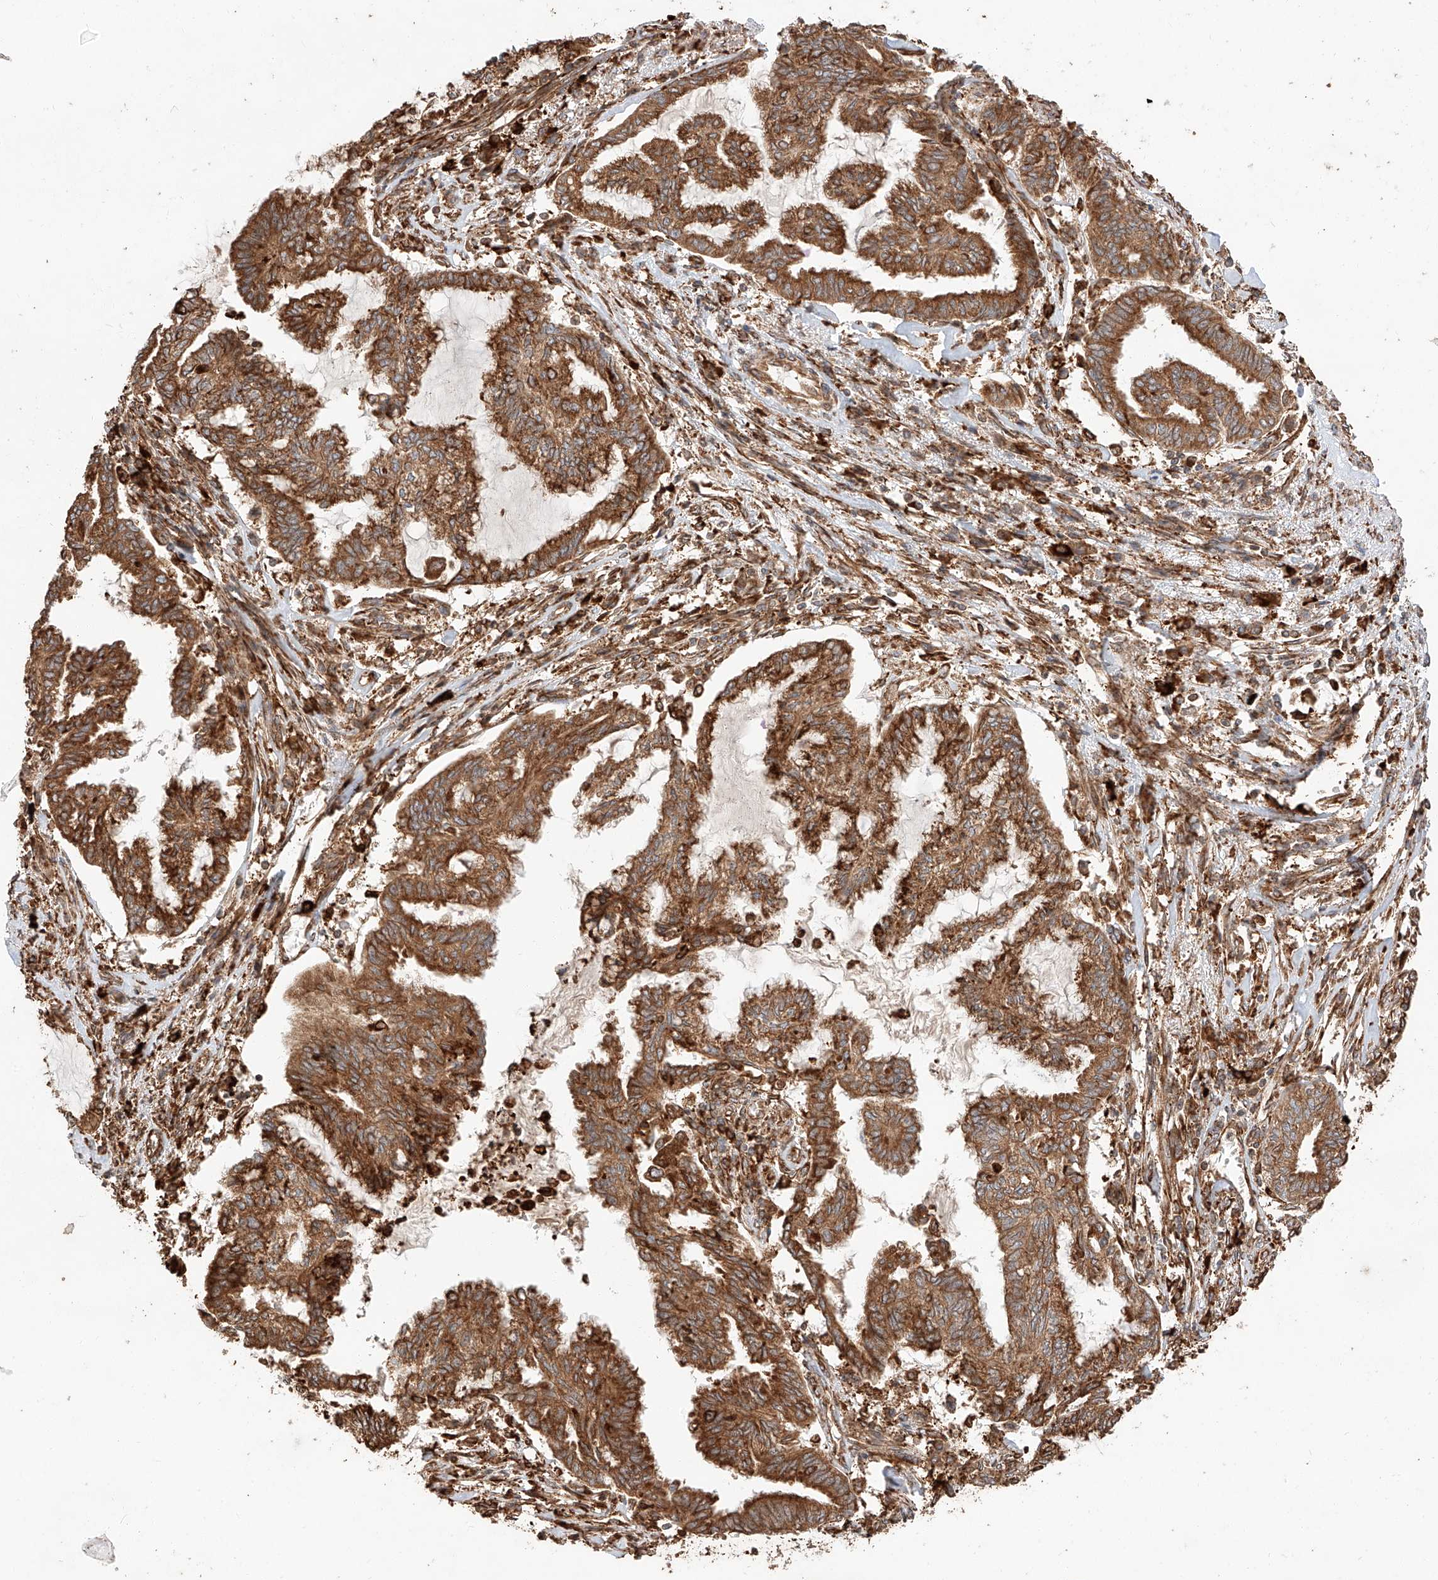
{"staining": {"intensity": "strong", "quantity": ">75%", "location": "cytoplasmic/membranous"}, "tissue": "endometrial cancer", "cell_type": "Tumor cells", "image_type": "cancer", "snomed": [{"axis": "morphology", "description": "Adenocarcinoma, NOS"}, {"axis": "topography", "description": "Endometrium"}], "caption": "Human adenocarcinoma (endometrial) stained with a protein marker displays strong staining in tumor cells.", "gene": "ZNF84", "patient": {"sex": "female", "age": 86}}